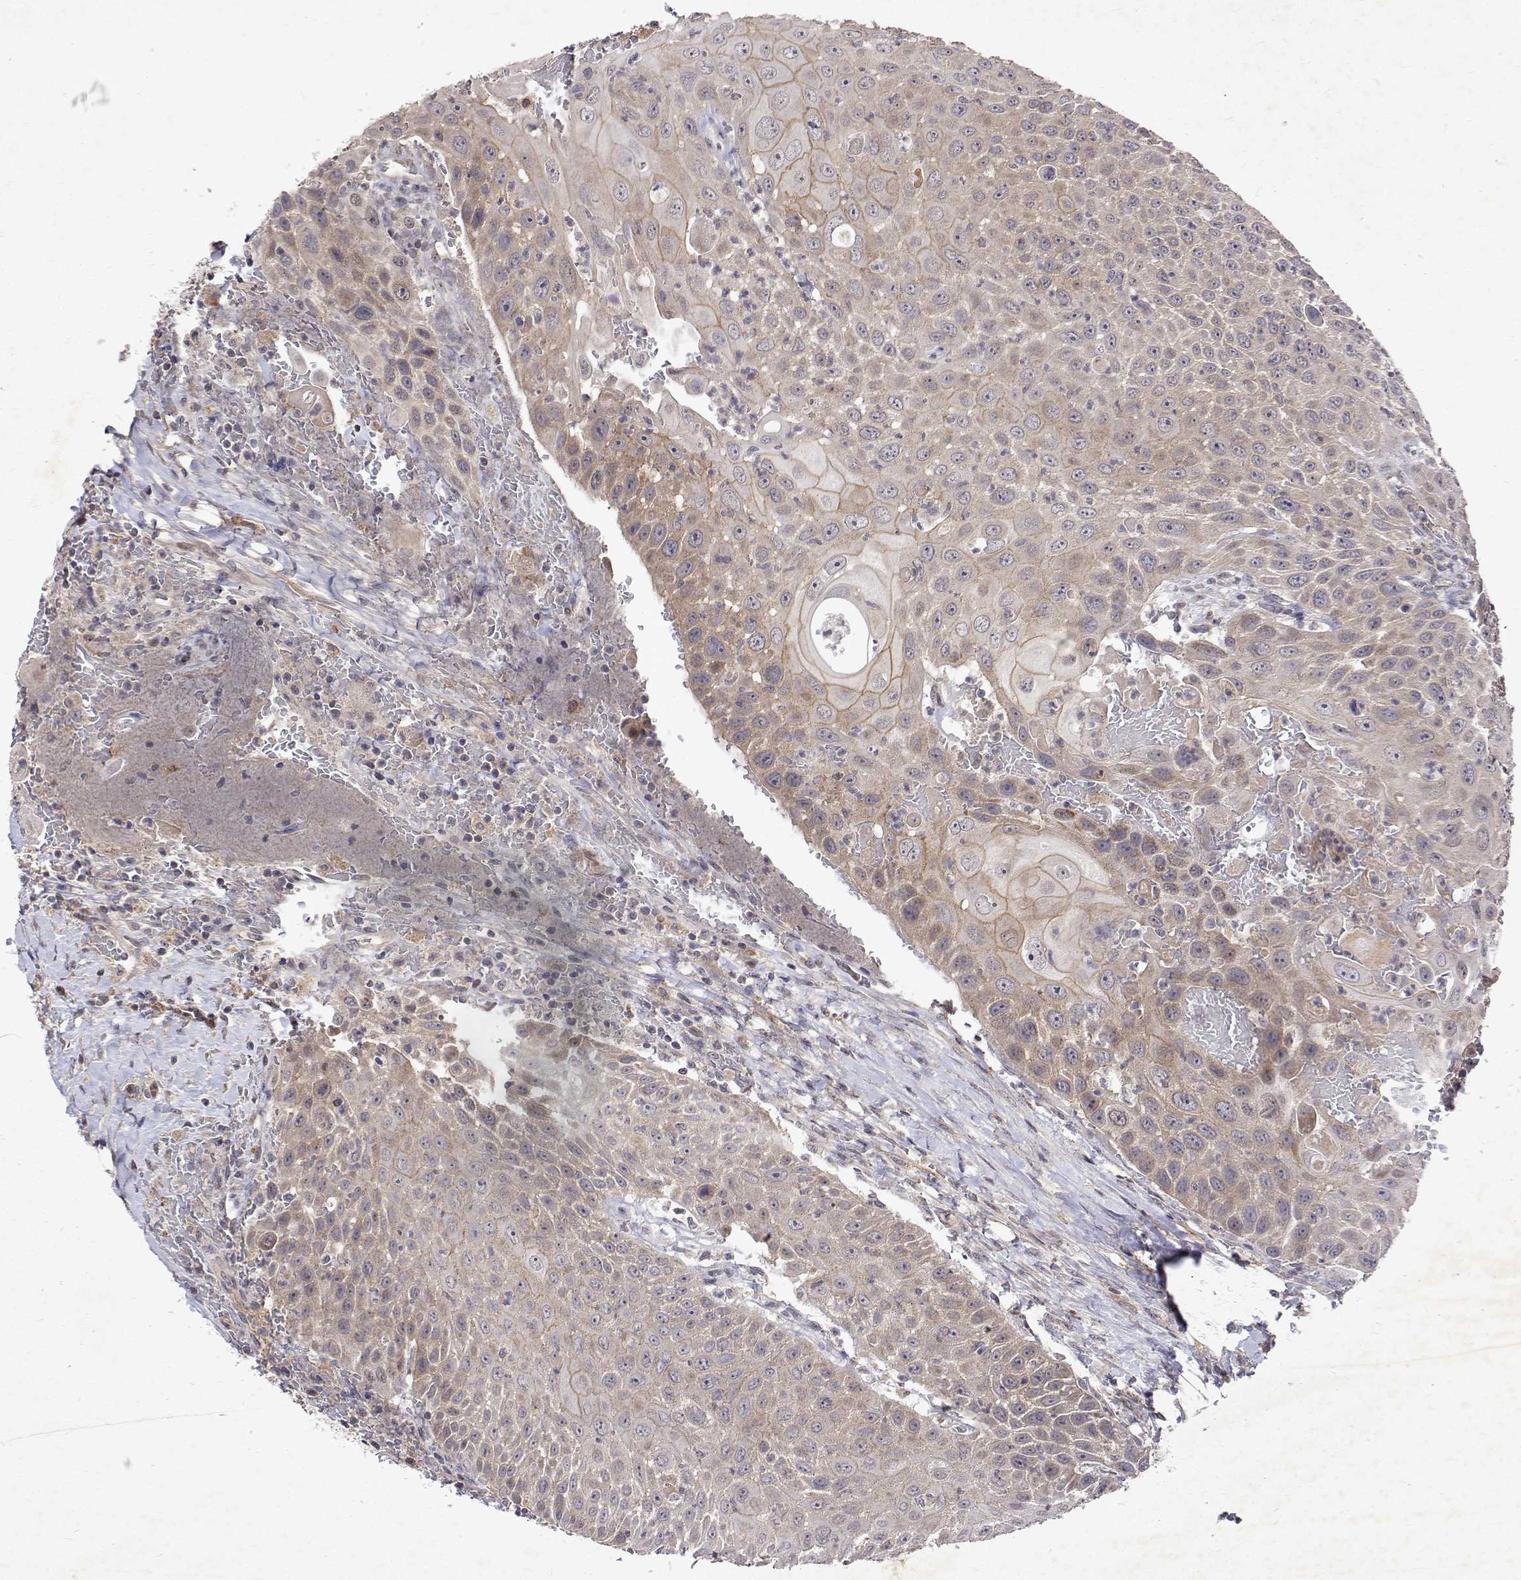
{"staining": {"intensity": "weak", "quantity": ">75%", "location": "cytoplasmic/membranous"}, "tissue": "head and neck cancer", "cell_type": "Tumor cells", "image_type": "cancer", "snomed": [{"axis": "morphology", "description": "Squamous cell carcinoma, NOS"}, {"axis": "topography", "description": "Head-Neck"}], "caption": "DAB (3,3'-diaminobenzidine) immunohistochemical staining of head and neck squamous cell carcinoma shows weak cytoplasmic/membranous protein expression in approximately >75% of tumor cells.", "gene": "ALKBH8", "patient": {"sex": "male", "age": 69}}